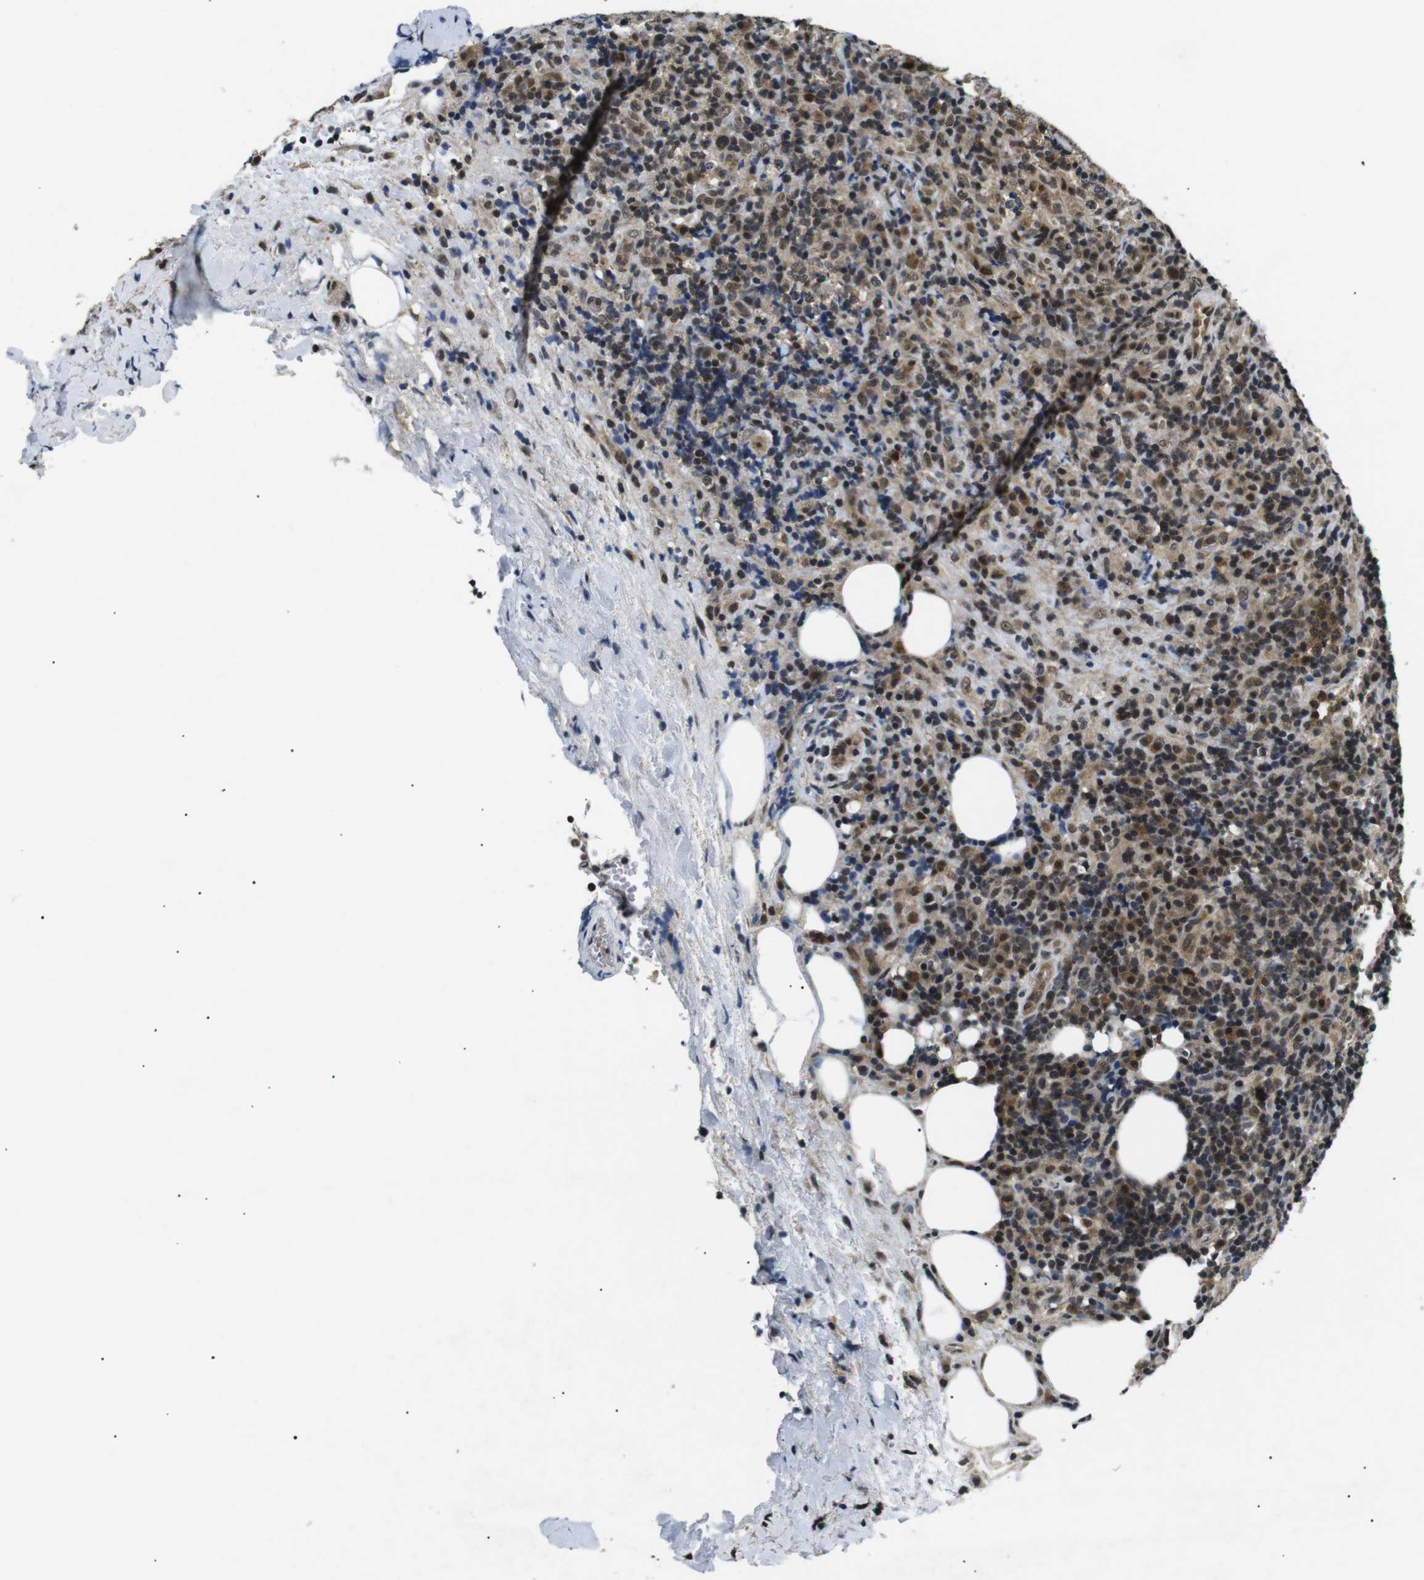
{"staining": {"intensity": "moderate", "quantity": ">75%", "location": "cytoplasmic/membranous,nuclear"}, "tissue": "lymphoma", "cell_type": "Tumor cells", "image_type": "cancer", "snomed": [{"axis": "morphology", "description": "Malignant lymphoma, non-Hodgkin's type, High grade"}, {"axis": "topography", "description": "Lymph node"}], "caption": "Tumor cells exhibit medium levels of moderate cytoplasmic/membranous and nuclear staining in approximately >75% of cells in human lymphoma. The staining was performed using DAB, with brown indicating positive protein expression. Nuclei are stained blue with hematoxylin.", "gene": "SKP1", "patient": {"sex": "female", "age": 76}}